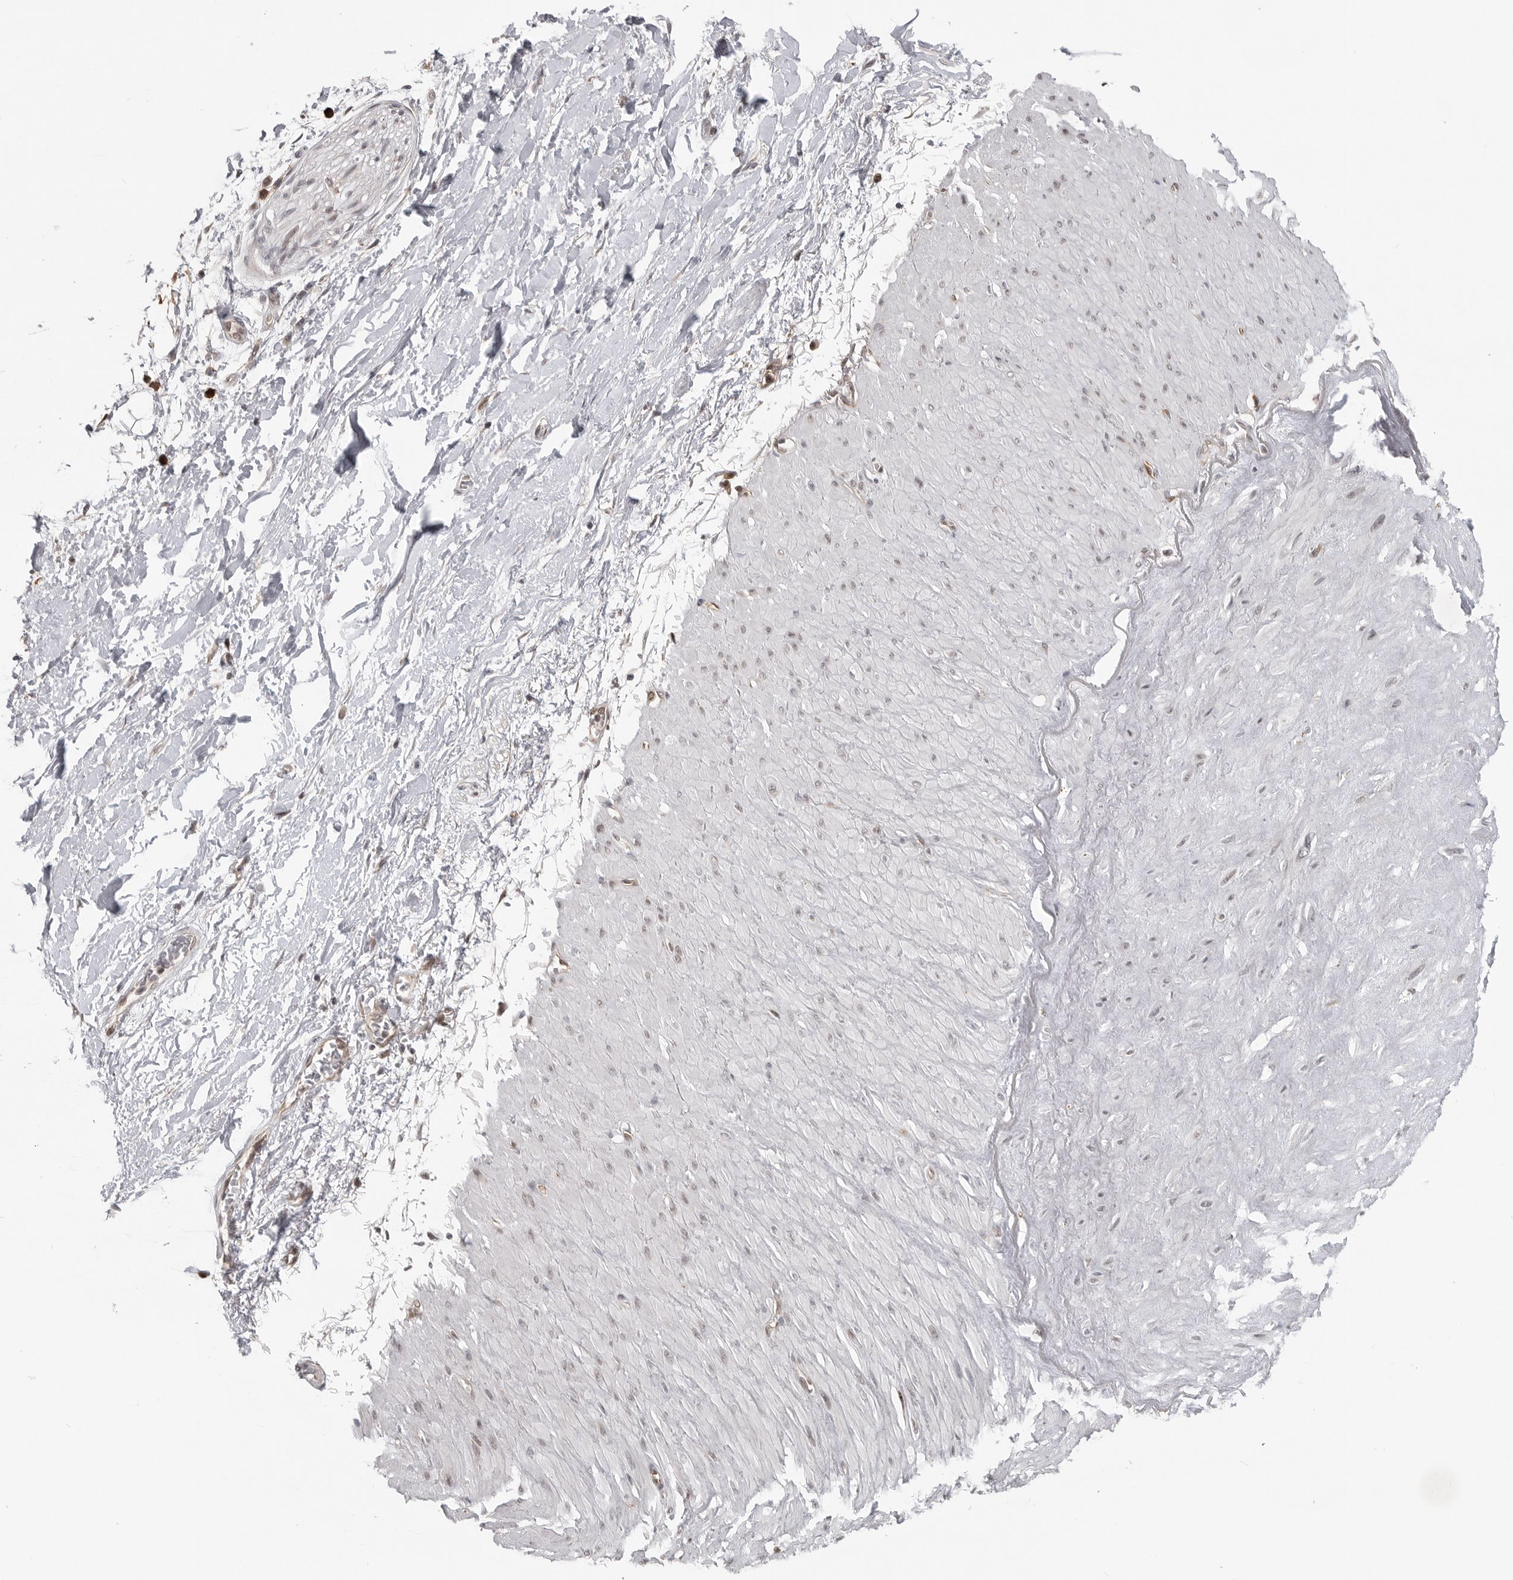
{"staining": {"intensity": "moderate", "quantity": ">75%", "location": "cytoplasmic/membranous,nuclear"}, "tissue": "adipose tissue", "cell_type": "Adipocytes", "image_type": "normal", "snomed": [{"axis": "morphology", "description": "Normal tissue, NOS"}, {"axis": "topography", "description": "Soft tissue"}], "caption": "Adipose tissue stained with a brown dye shows moderate cytoplasmic/membranous,nuclear positive staining in about >75% of adipocytes.", "gene": "CEP295NL", "patient": {"sex": "male", "age": 72}}